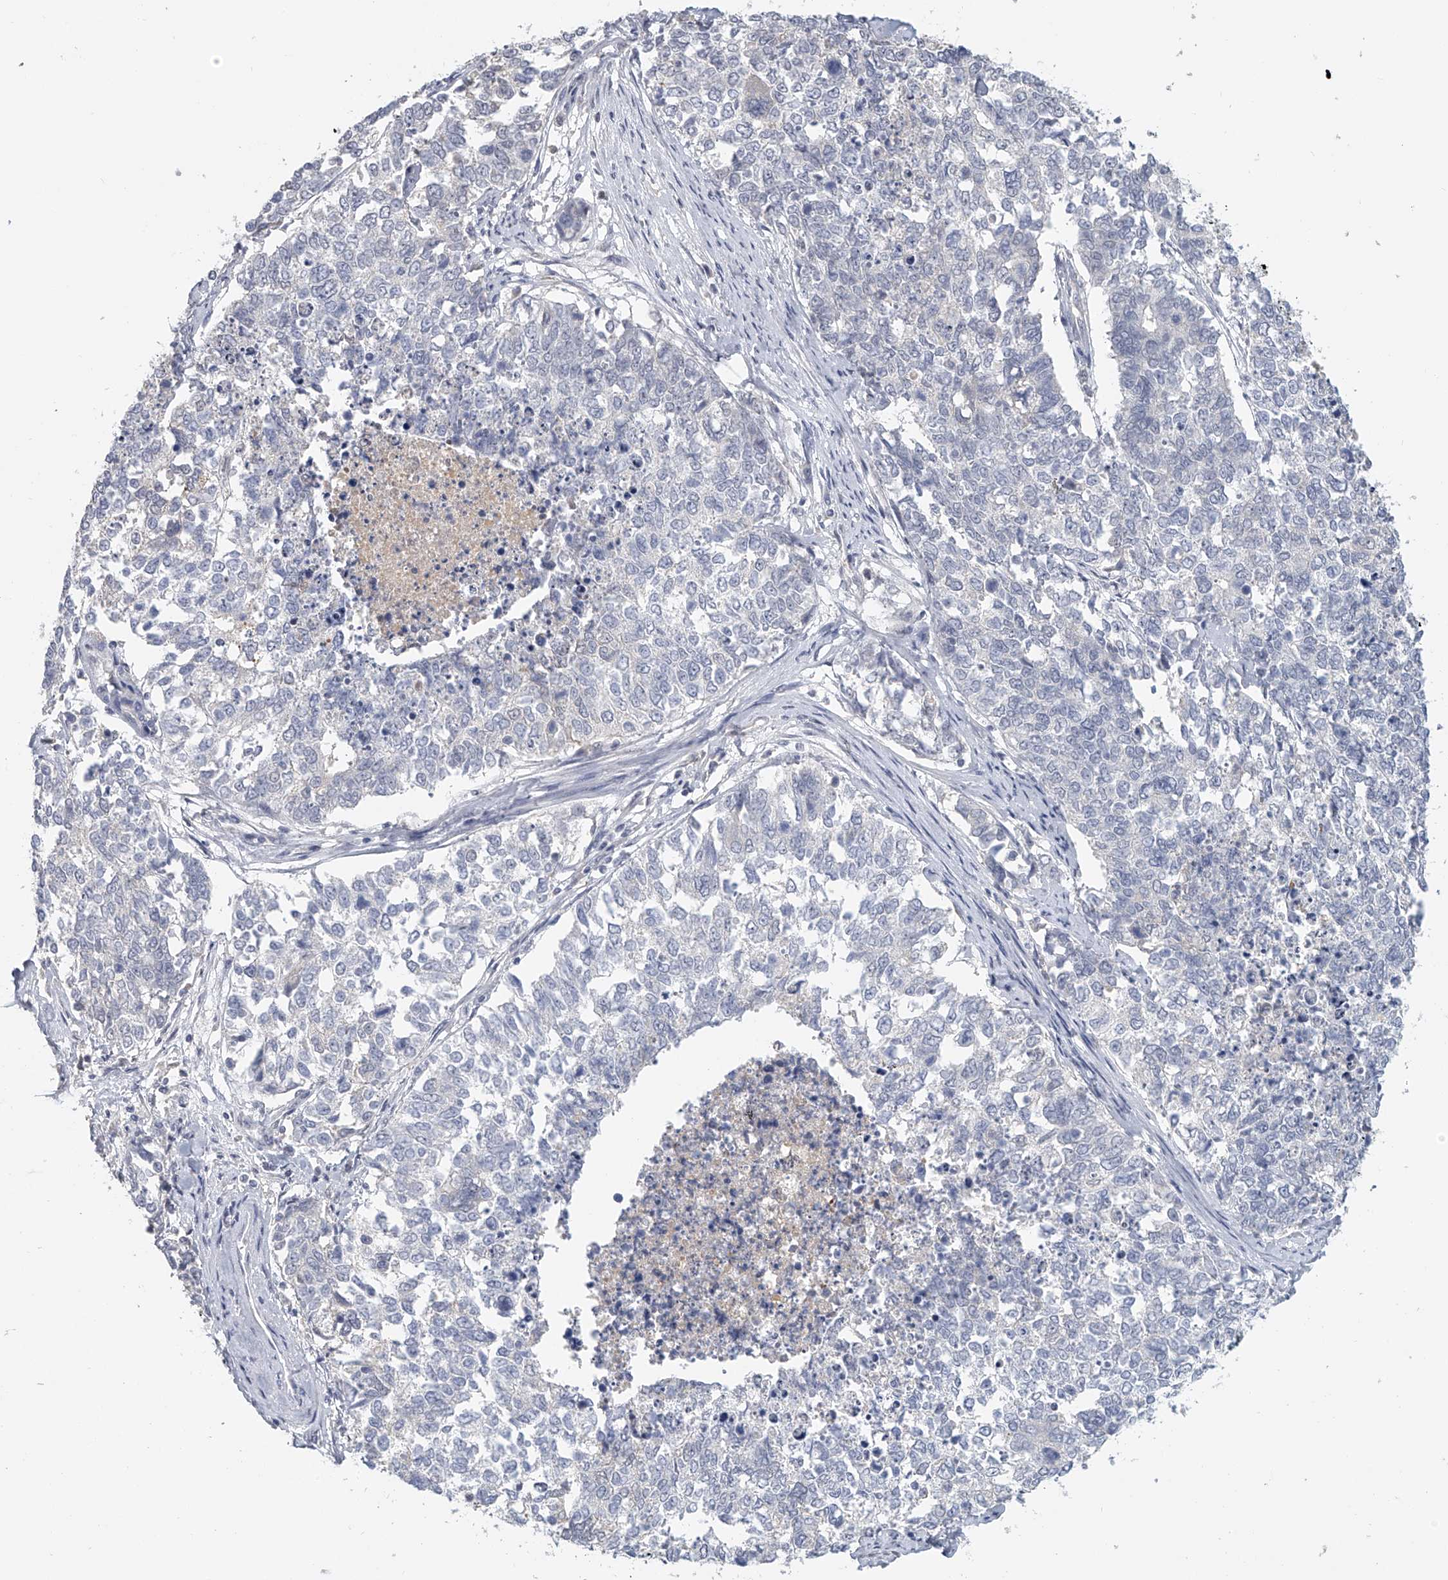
{"staining": {"intensity": "negative", "quantity": "none", "location": "none"}, "tissue": "cervical cancer", "cell_type": "Tumor cells", "image_type": "cancer", "snomed": [{"axis": "morphology", "description": "Squamous cell carcinoma, NOS"}, {"axis": "topography", "description": "Cervix"}], "caption": "High magnification brightfield microscopy of cervical cancer stained with DAB (3,3'-diaminobenzidine) (brown) and counterstained with hematoxylin (blue): tumor cells show no significant expression.", "gene": "DDX43", "patient": {"sex": "female", "age": 63}}